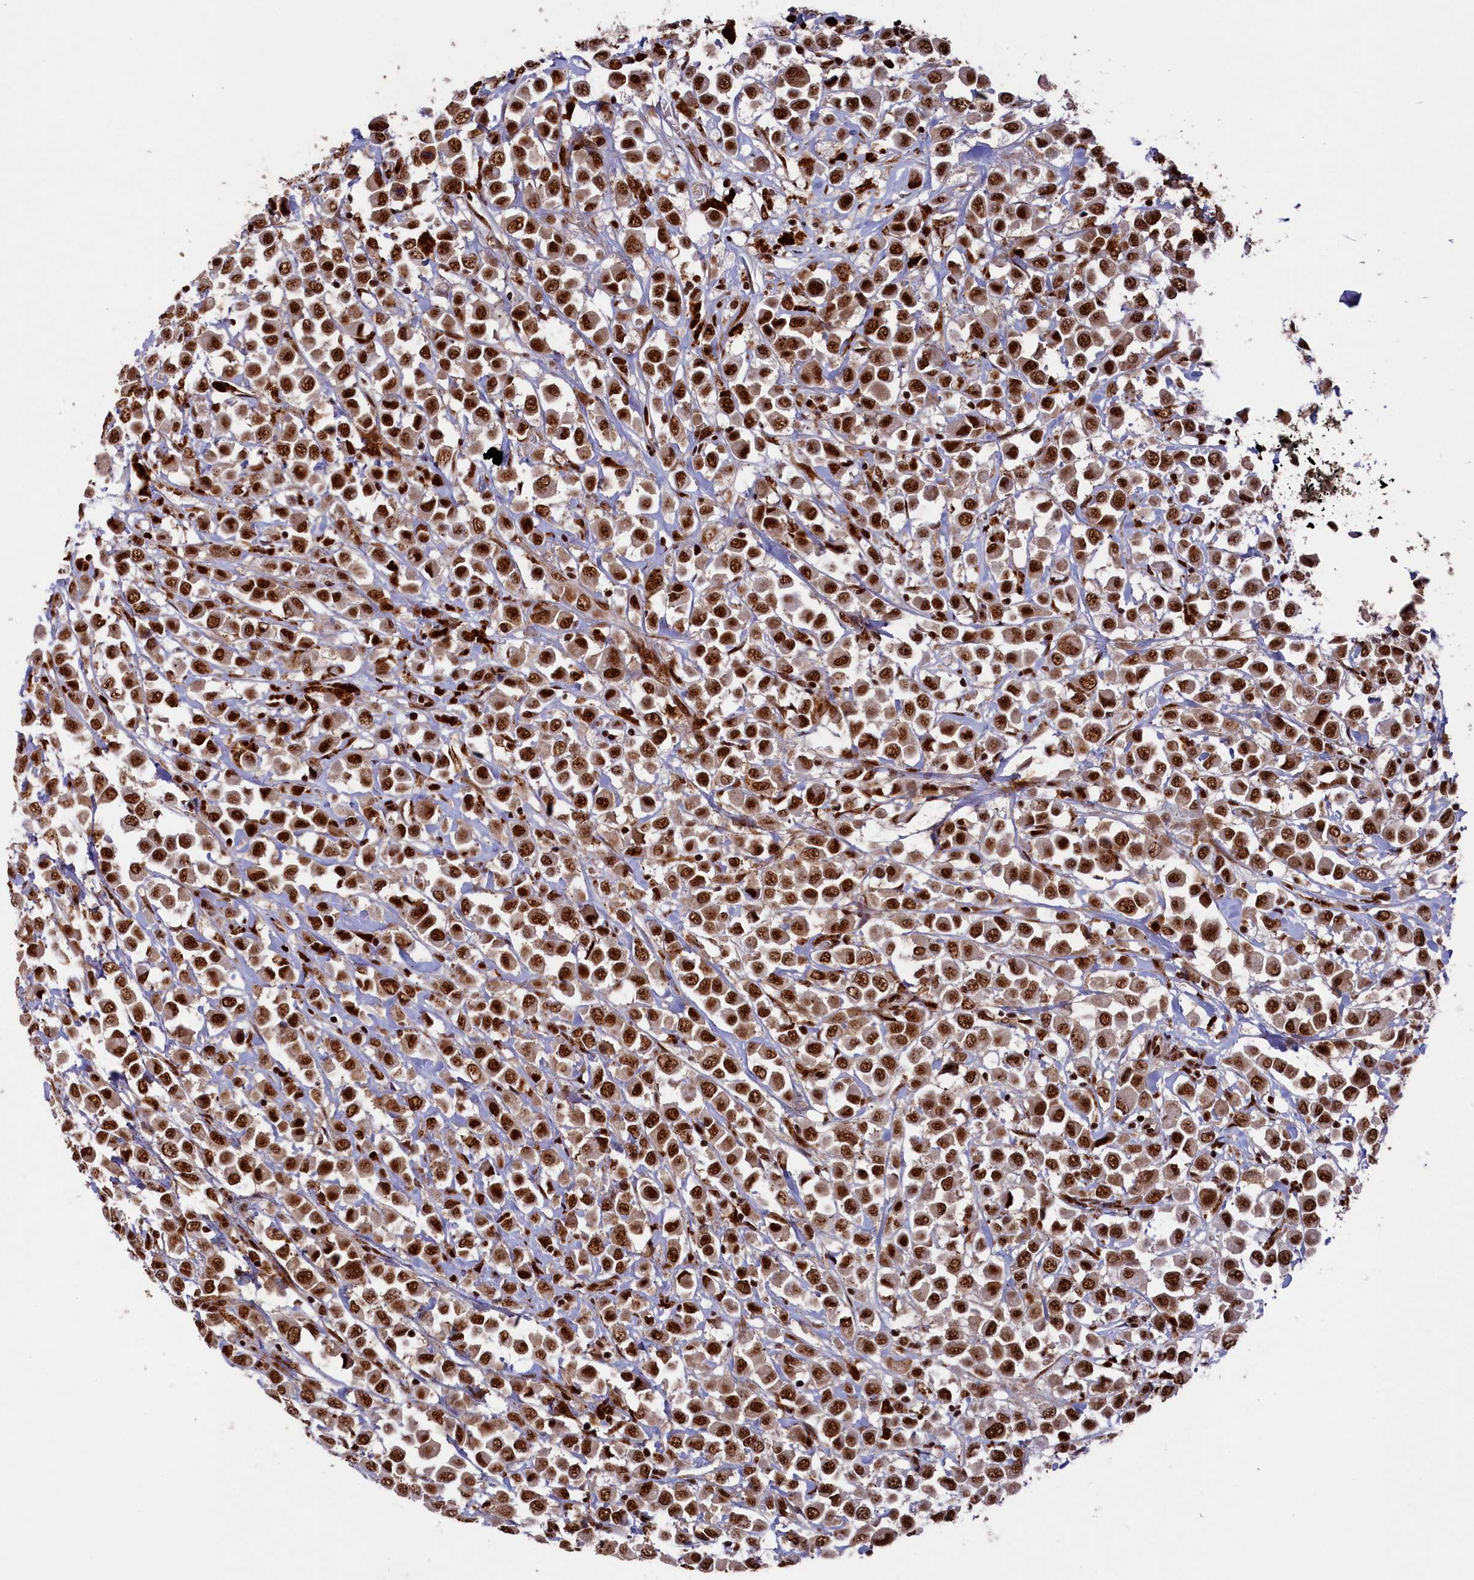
{"staining": {"intensity": "strong", "quantity": ">75%", "location": "nuclear"}, "tissue": "breast cancer", "cell_type": "Tumor cells", "image_type": "cancer", "snomed": [{"axis": "morphology", "description": "Duct carcinoma"}, {"axis": "topography", "description": "Breast"}], "caption": "IHC (DAB (3,3'-diaminobenzidine)) staining of breast cancer (infiltrating ductal carcinoma) displays strong nuclear protein positivity in approximately >75% of tumor cells.", "gene": "PRPF31", "patient": {"sex": "female", "age": 61}}